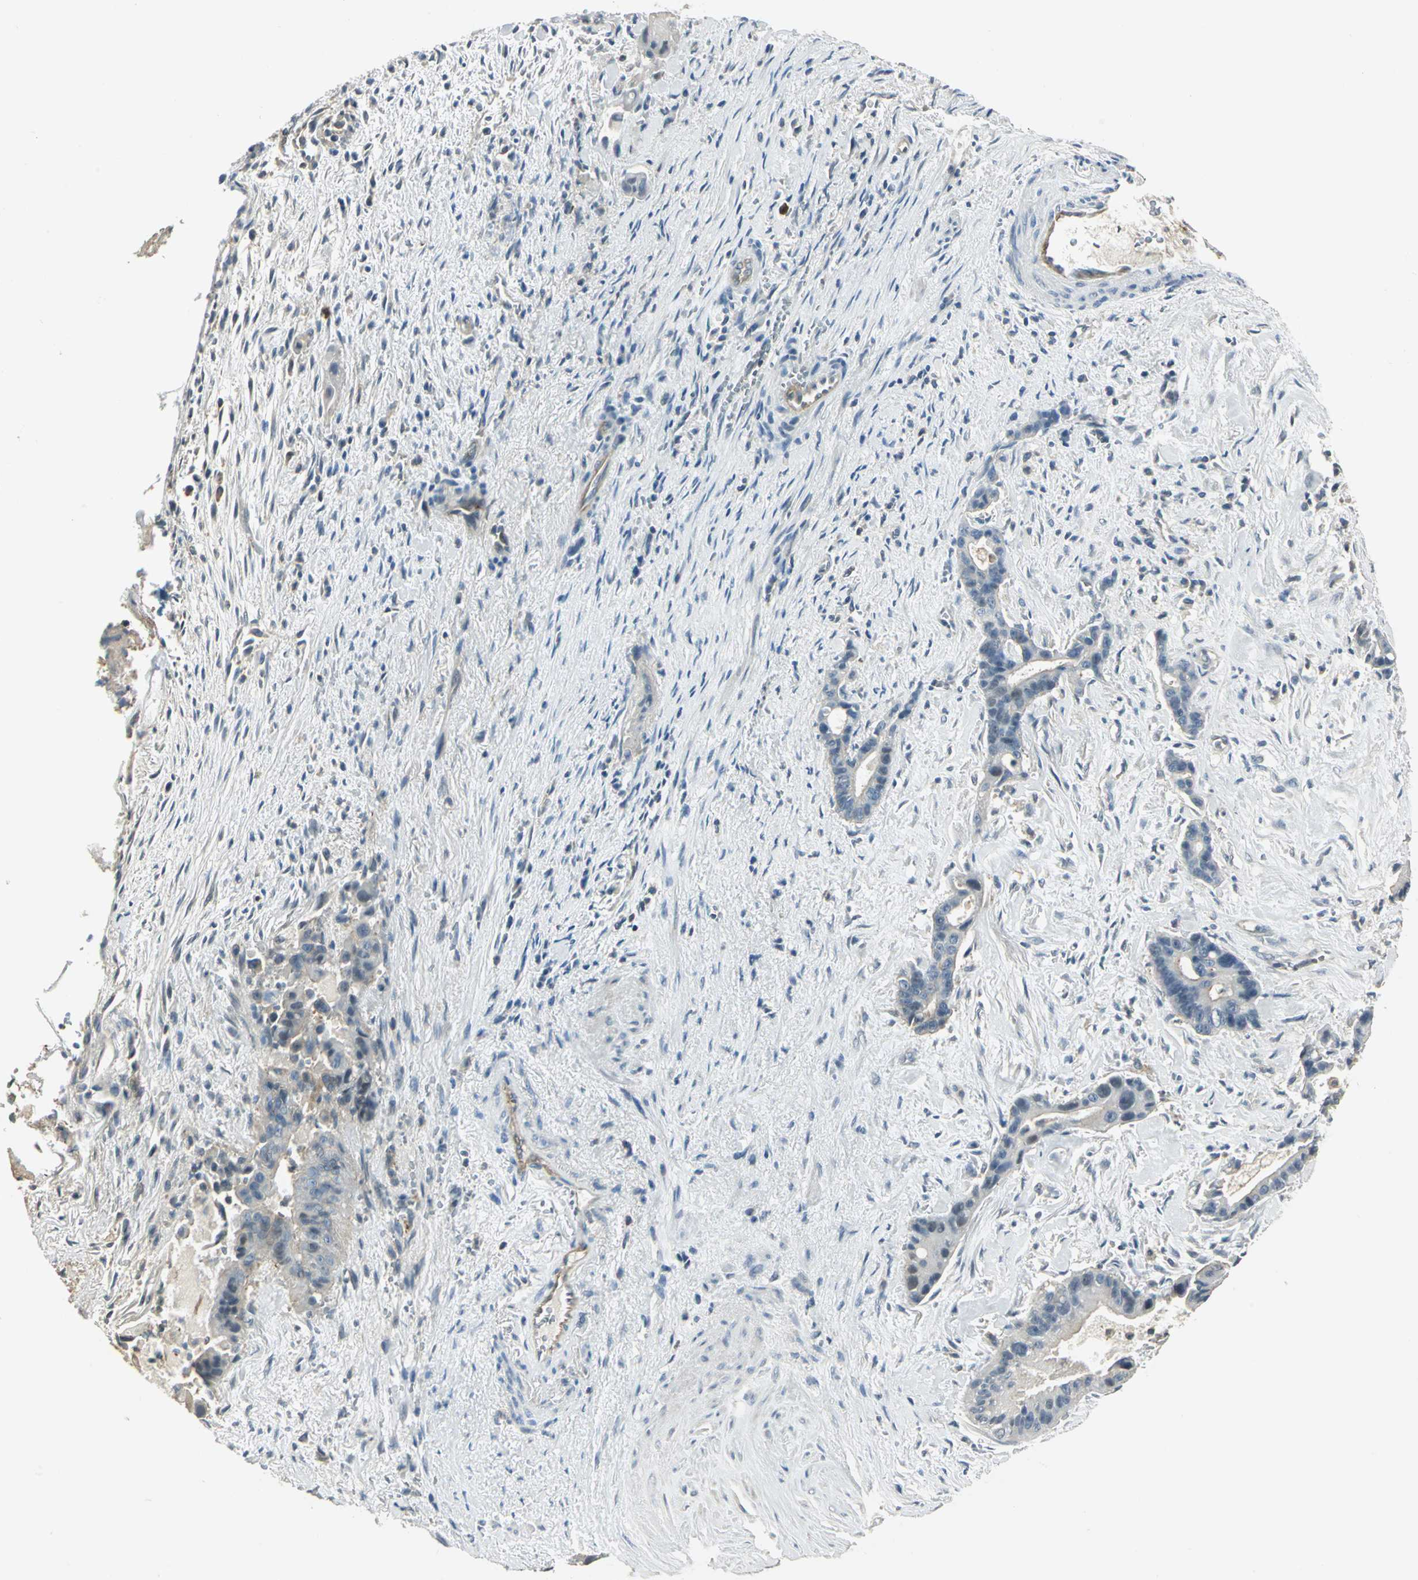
{"staining": {"intensity": "negative", "quantity": "none", "location": "none"}, "tissue": "liver cancer", "cell_type": "Tumor cells", "image_type": "cancer", "snomed": [{"axis": "morphology", "description": "Cholangiocarcinoma"}, {"axis": "topography", "description": "Liver"}], "caption": "IHC of liver cancer (cholangiocarcinoma) shows no staining in tumor cells.", "gene": "RAPGEF1", "patient": {"sex": "female", "age": 55}}